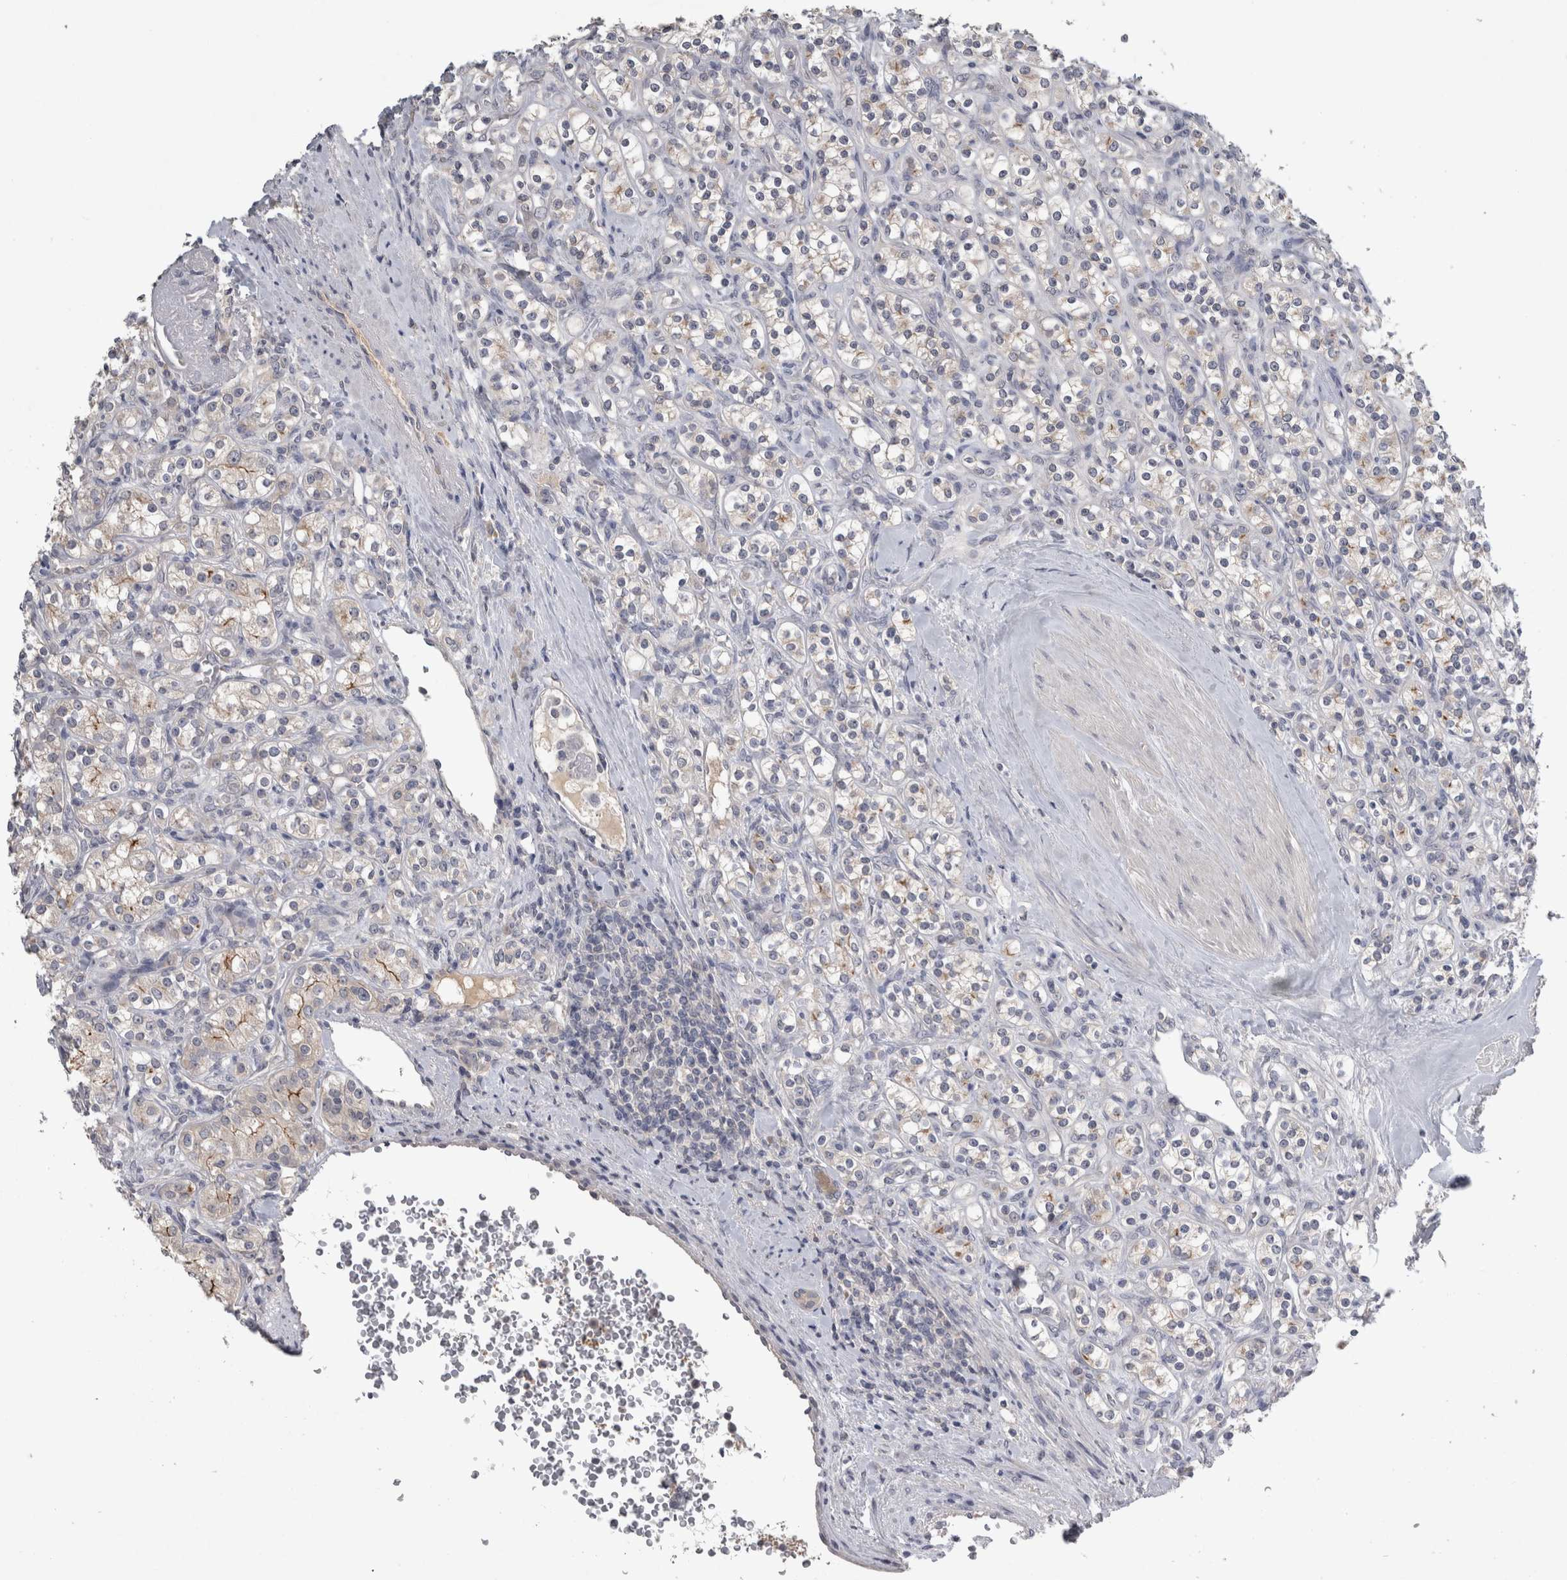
{"staining": {"intensity": "moderate", "quantity": "<25%", "location": "cytoplasmic/membranous"}, "tissue": "renal cancer", "cell_type": "Tumor cells", "image_type": "cancer", "snomed": [{"axis": "morphology", "description": "Adenocarcinoma, NOS"}, {"axis": "topography", "description": "Kidney"}], "caption": "Immunohistochemical staining of renal adenocarcinoma displays moderate cytoplasmic/membranous protein staining in approximately <25% of tumor cells.", "gene": "SLC22A11", "patient": {"sex": "male", "age": 77}}